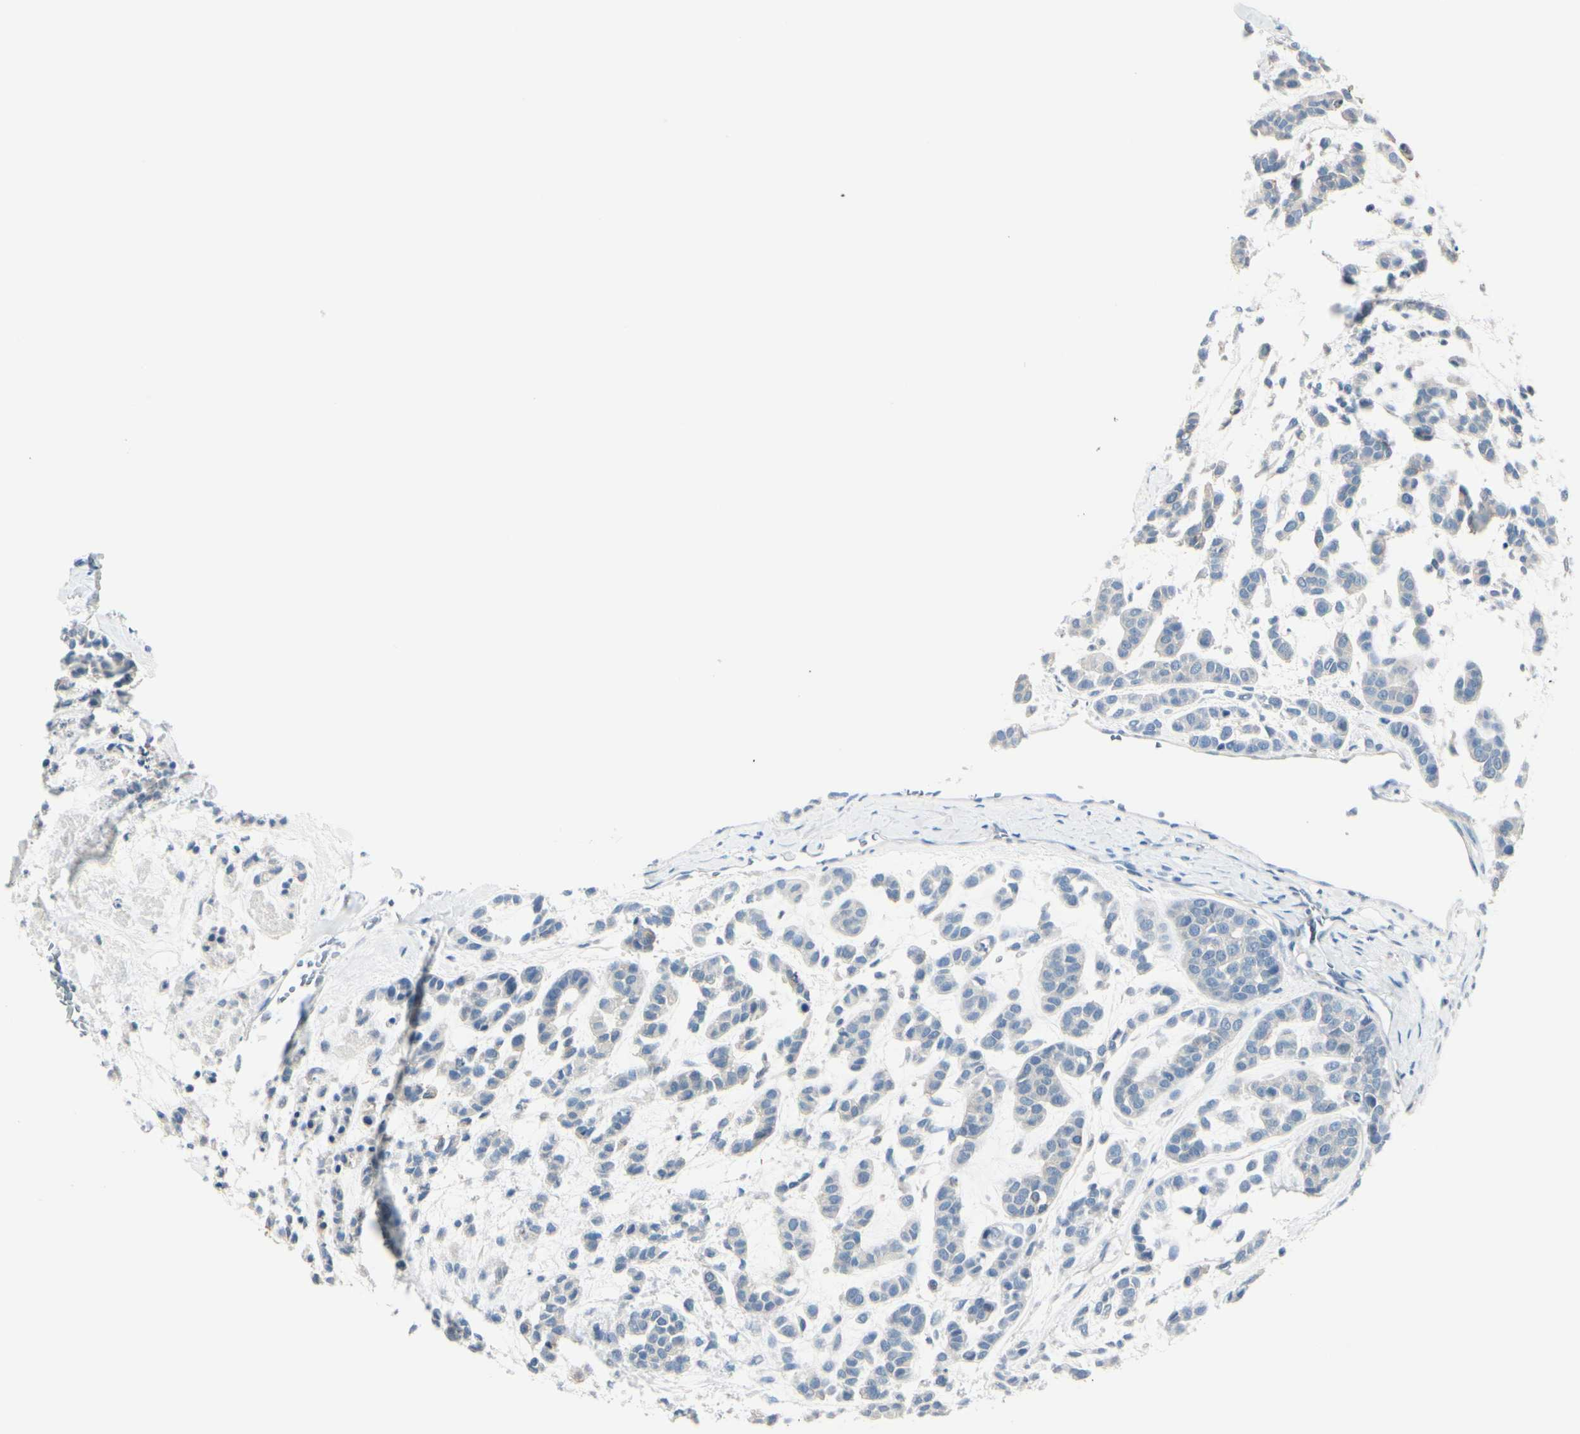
{"staining": {"intensity": "negative", "quantity": "none", "location": "none"}, "tissue": "head and neck cancer", "cell_type": "Tumor cells", "image_type": "cancer", "snomed": [{"axis": "morphology", "description": "Adenocarcinoma, NOS"}, {"axis": "morphology", "description": "Adenoma, NOS"}, {"axis": "topography", "description": "Head-Neck"}], "caption": "Immunohistochemical staining of head and neck cancer (adenocarcinoma) displays no significant positivity in tumor cells. (Brightfield microscopy of DAB immunohistochemistry at high magnification).", "gene": "SLC9A3R1", "patient": {"sex": "female", "age": 55}}